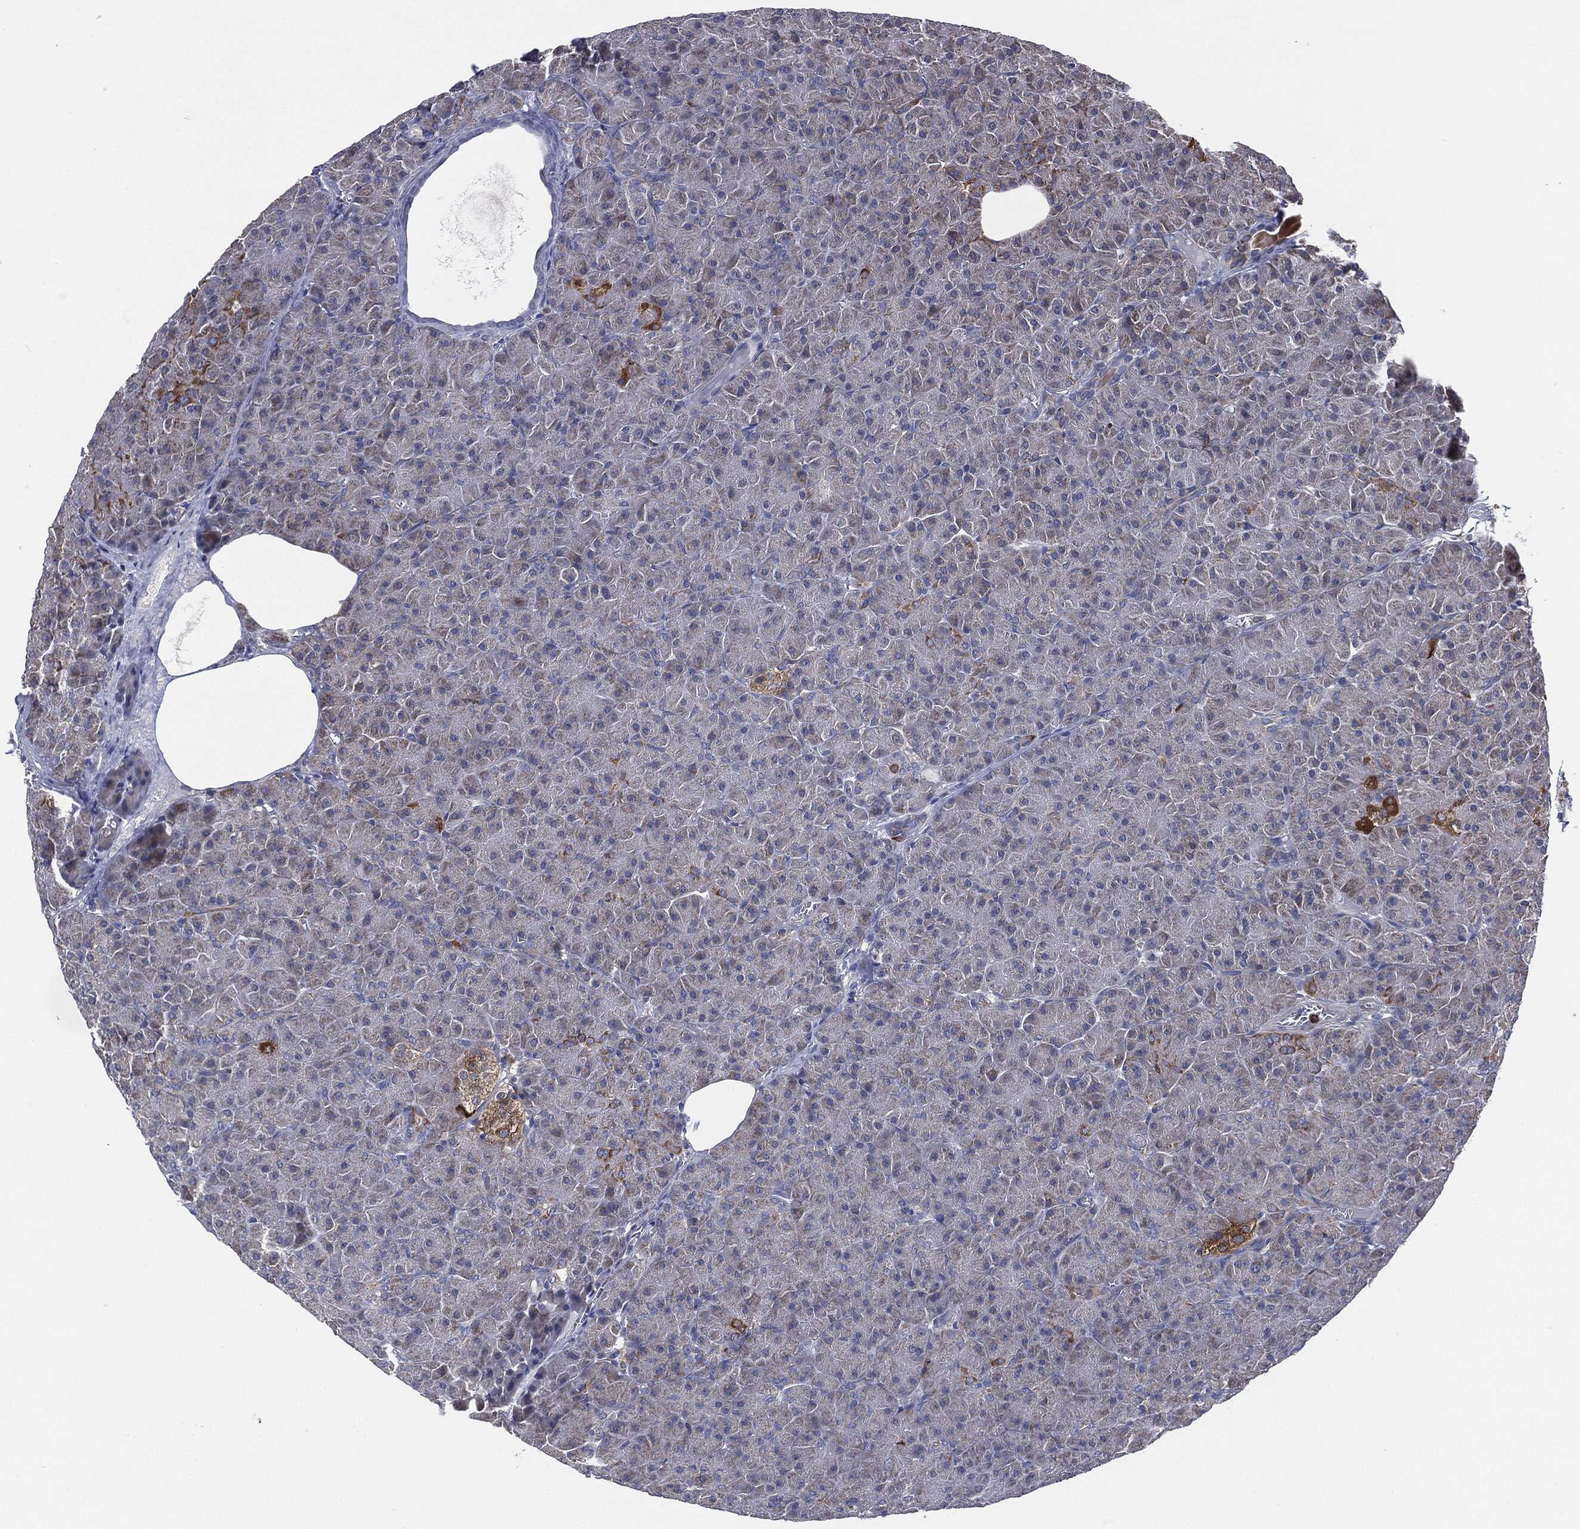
{"staining": {"intensity": "negative", "quantity": "none", "location": "none"}, "tissue": "pancreas", "cell_type": "Exocrine glandular cells", "image_type": "normal", "snomed": [{"axis": "morphology", "description": "Normal tissue, NOS"}, {"axis": "topography", "description": "Pancreas"}], "caption": "Exocrine glandular cells show no significant staining in unremarkable pancreas. (DAB immunohistochemistry, high magnification).", "gene": "TMEM11", "patient": {"sex": "male", "age": 61}}